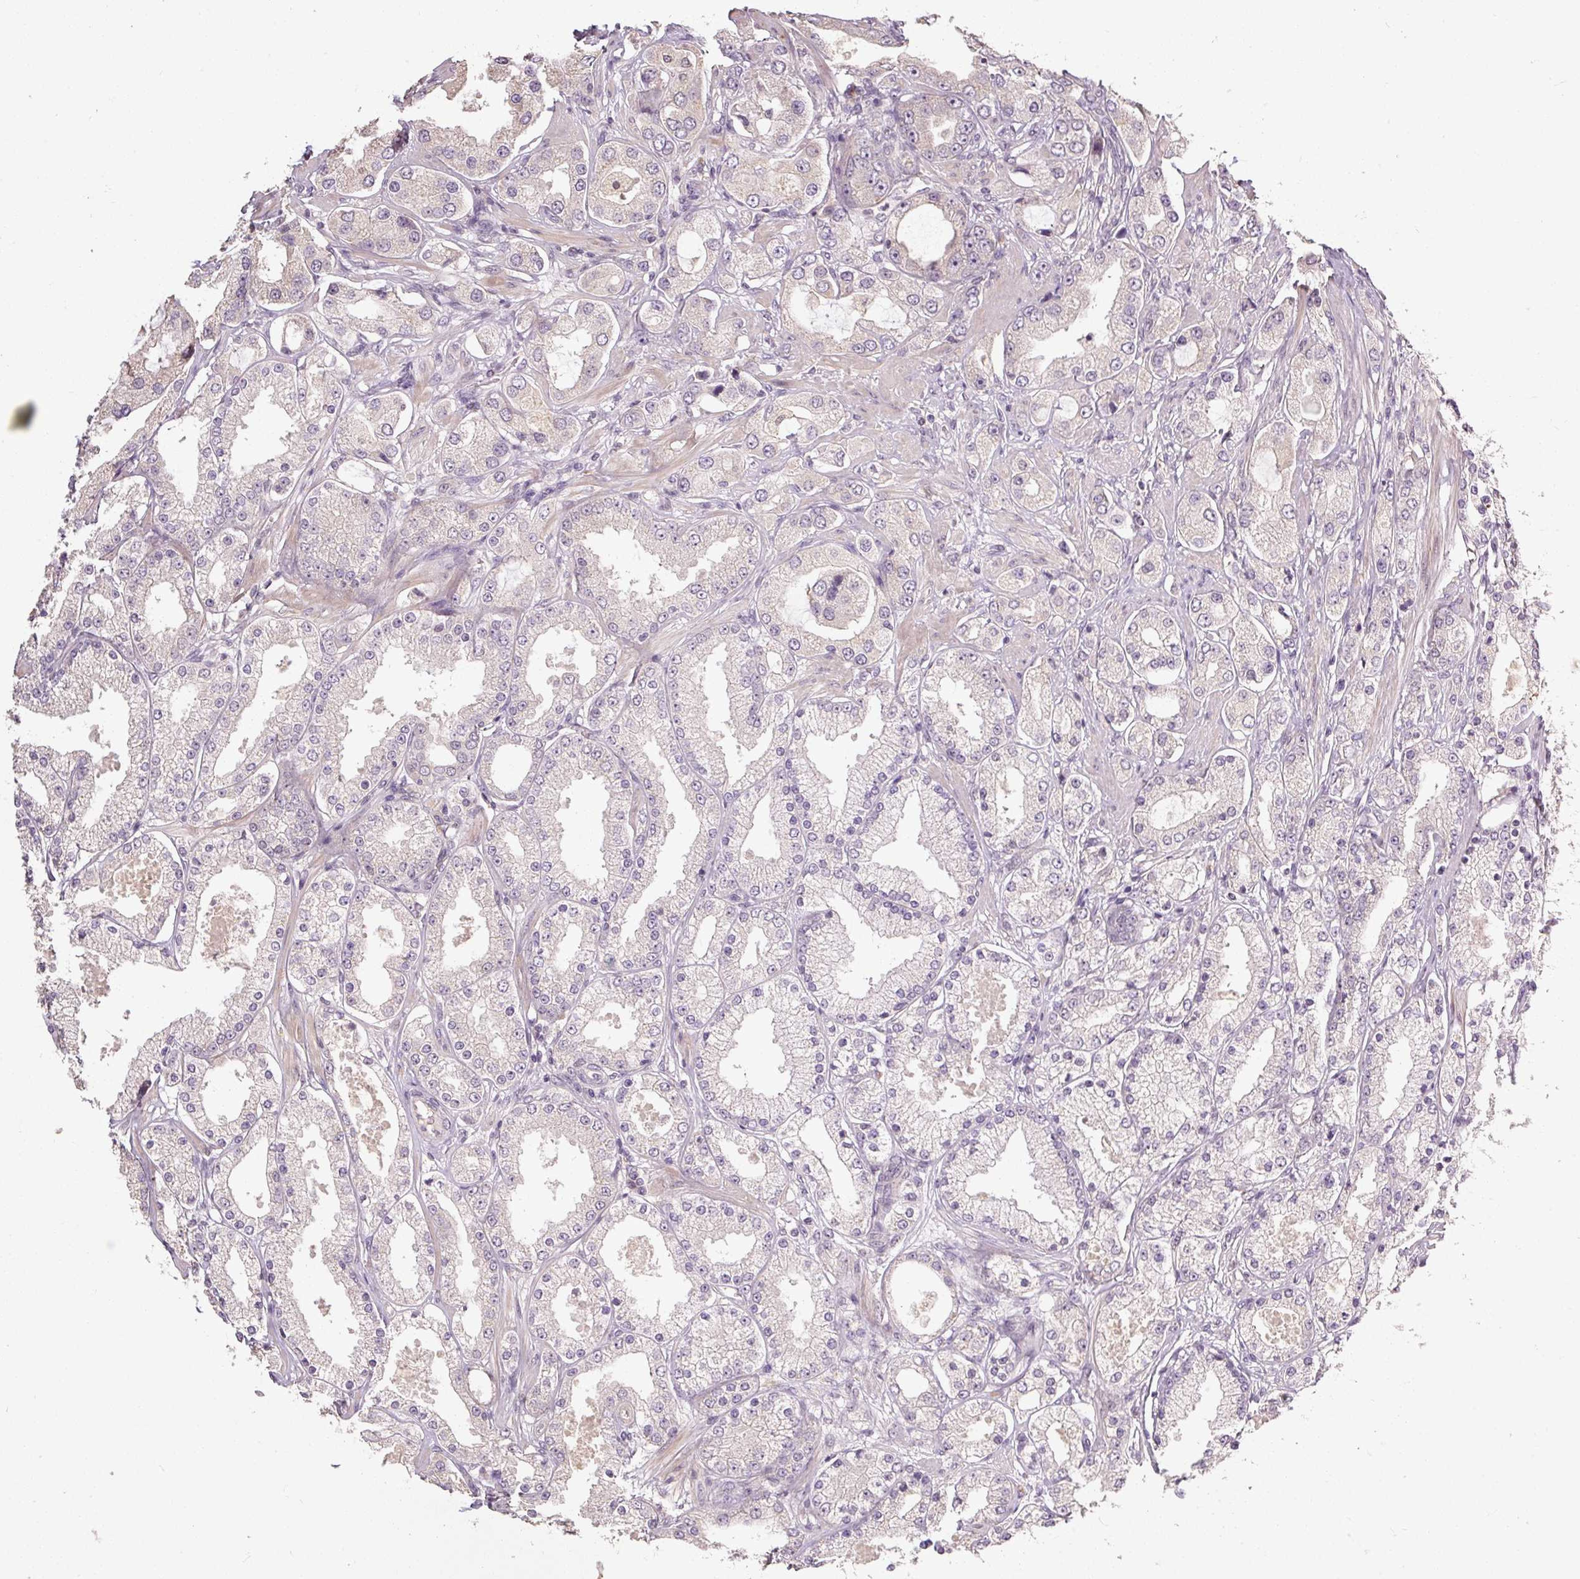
{"staining": {"intensity": "negative", "quantity": "none", "location": "none"}, "tissue": "prostate cancer", "cell_type": "Tumor cells", "image_type": "cancer", "snomed": [{"axis": "morphology", "description": "Adenocarcinoma, High grade"}, {"axis": "topography", "description": "Prostate"}], "caption": "DAB immunohistochemical staining of human prostate high-grade adenocarcinoma exhibits no significant positivity in tumor cells.", "gene": "CFAP65", "patient": {"sex": "male", "age": 68}}